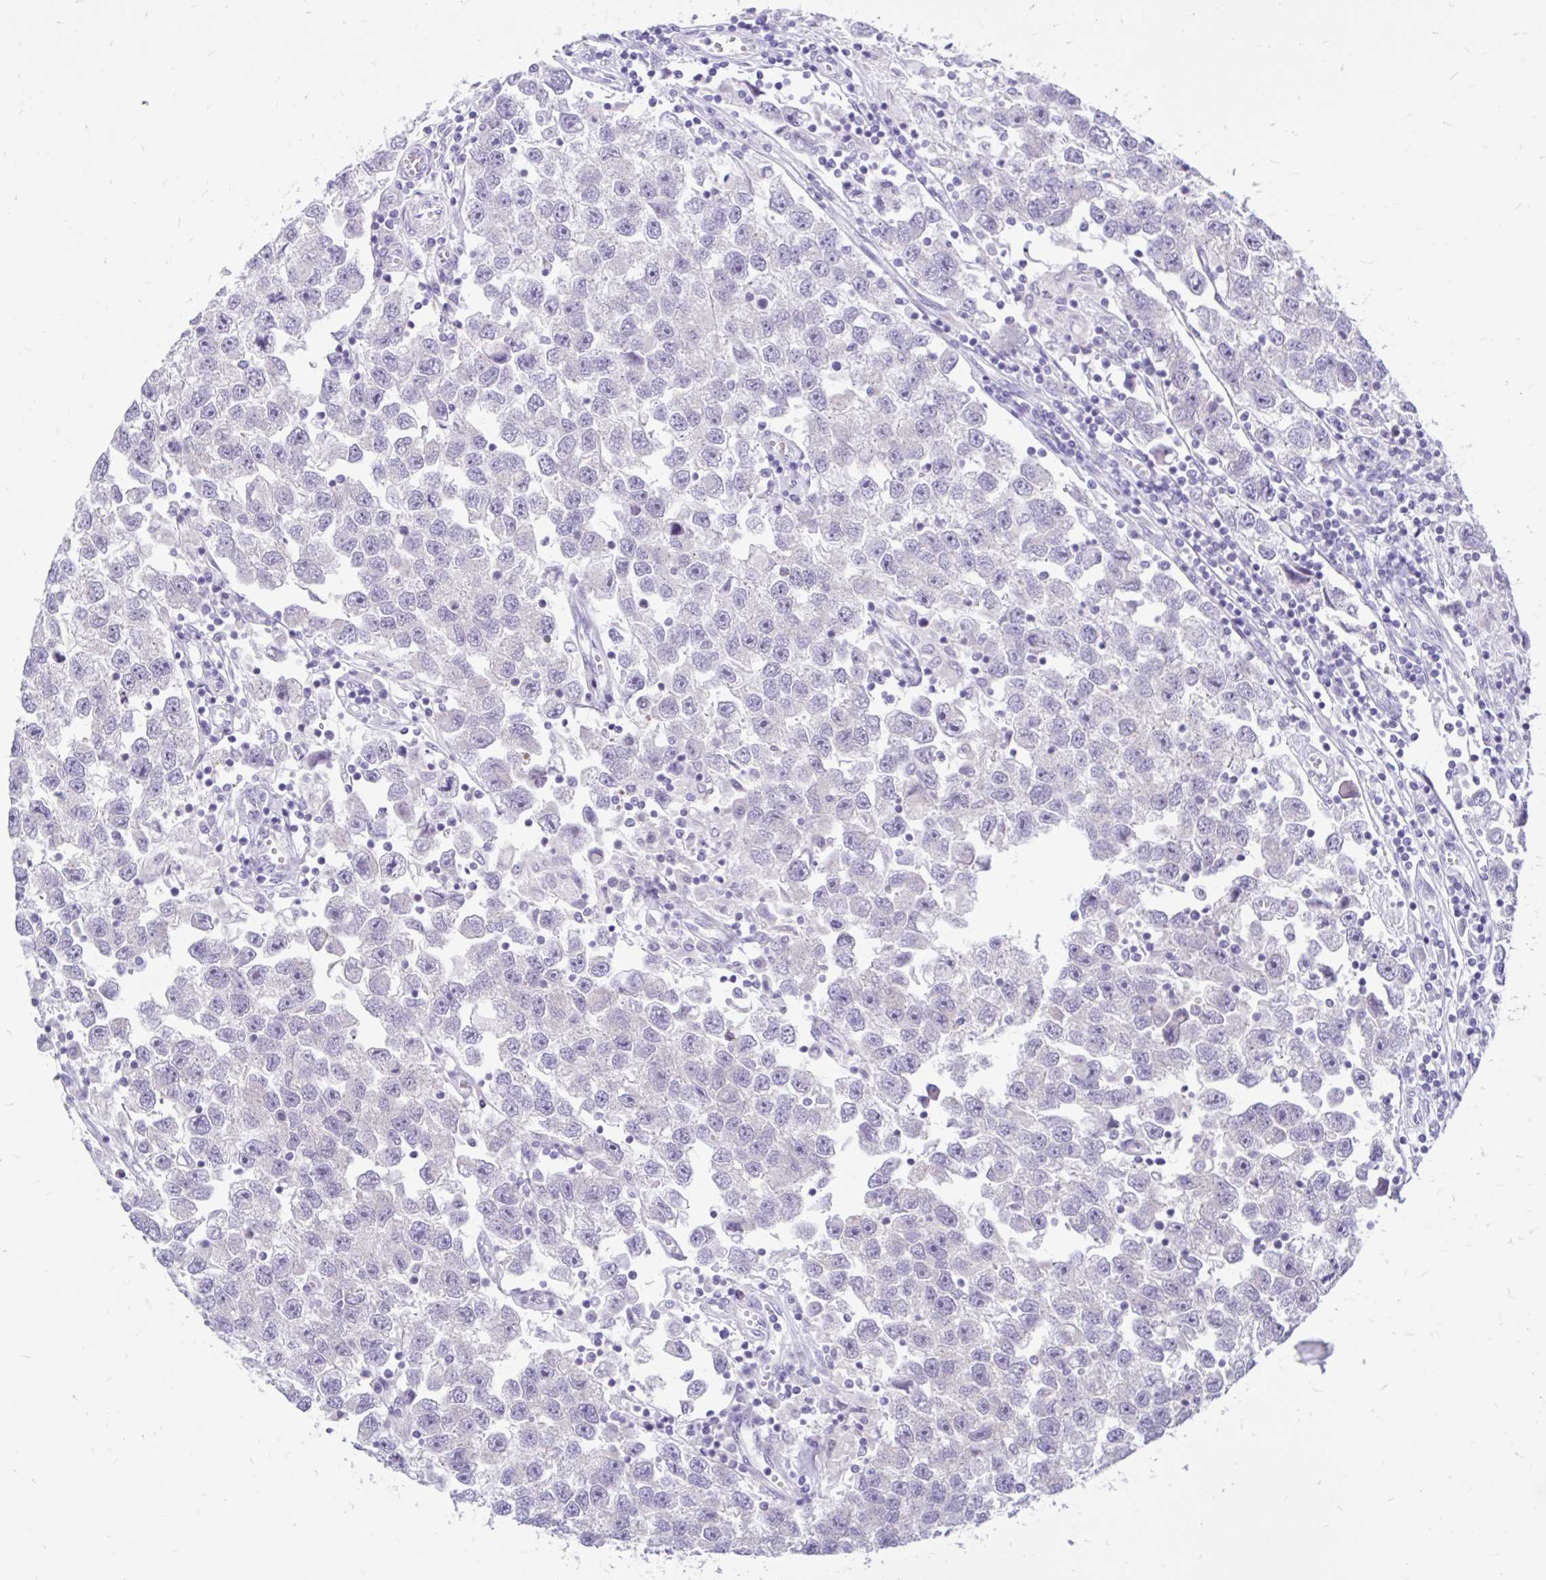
{"staining": {"intensity": "negative", "quantity": "none", "location": "none"}, "tissue": "testis cancer", "cell_type": "Tumor cells", "image_type": "cancer", "snomed": [{"axis": "morphology", "description": "Seminoma, NOS"}, {"axis": "topography", "description": "Testis"}], "caption": "Tumor cells are negative for protein expression in human testis cancer (seminoma).", "gene": "MAP1LC3A", "patient": {"sex": "male", "age": 26}}